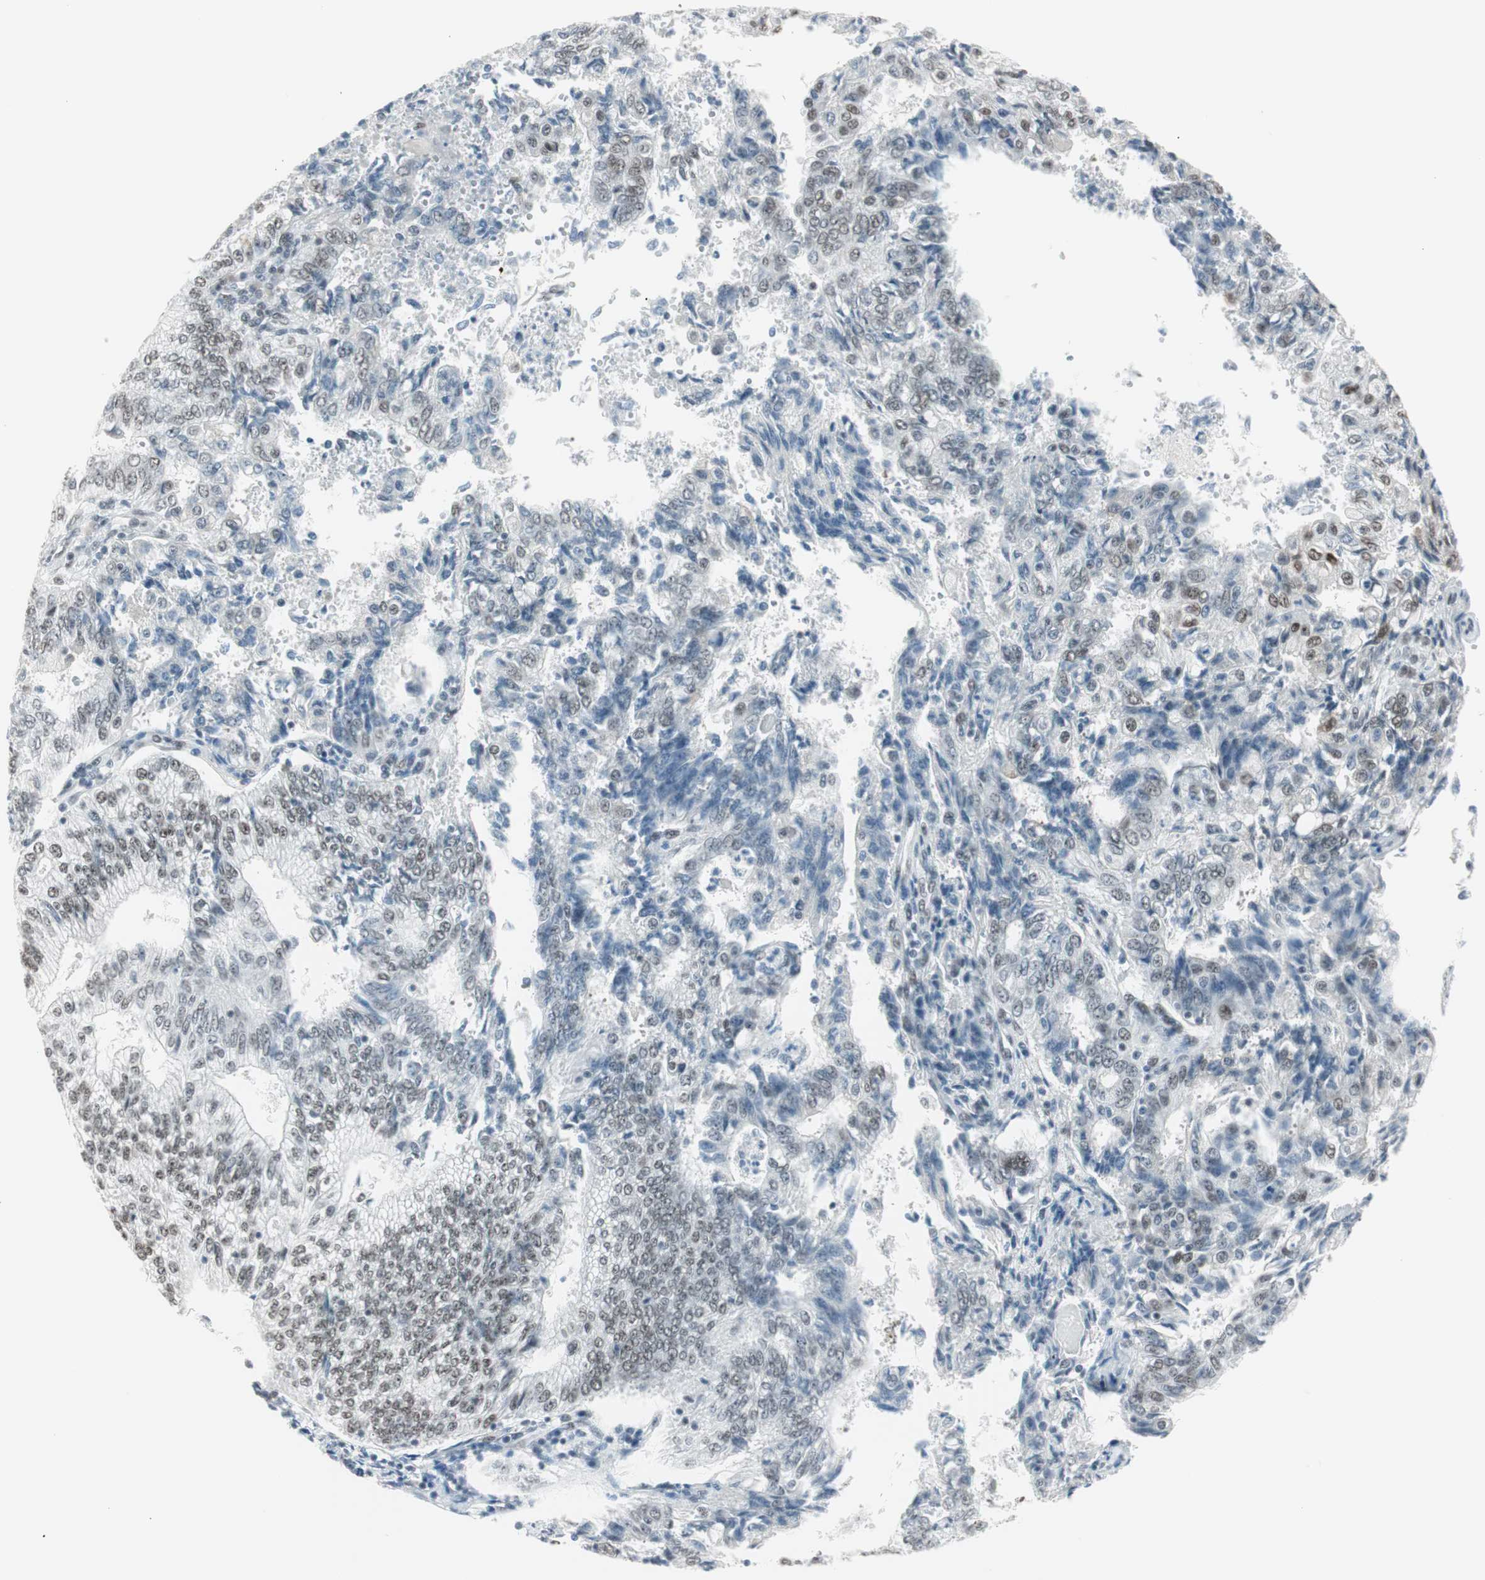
{"staining": {"intensity": "weak", "quantity": ">75%", "location": "nuclear"}, "tissue": "endometrial cancer", "cell_type": "Tumor cells", "image_type": "cancer", "snomed": [{"axis": "morphology", "description": "Adenocarcinoma, NOS"}, {"axis": "topography", "description": "Endometrium"}], "caption": "An immunohistochemistry histopathology image of neoplastic tissue is shown. Protein staining in brown labels weak nuclear positivity in endometrial cancer within tumor cells. (brown staining indicates protein expression, while blue staining denotes nuclei).", "gene": "HEXIM1", "patient": {"sex": "female", "age": 69}}